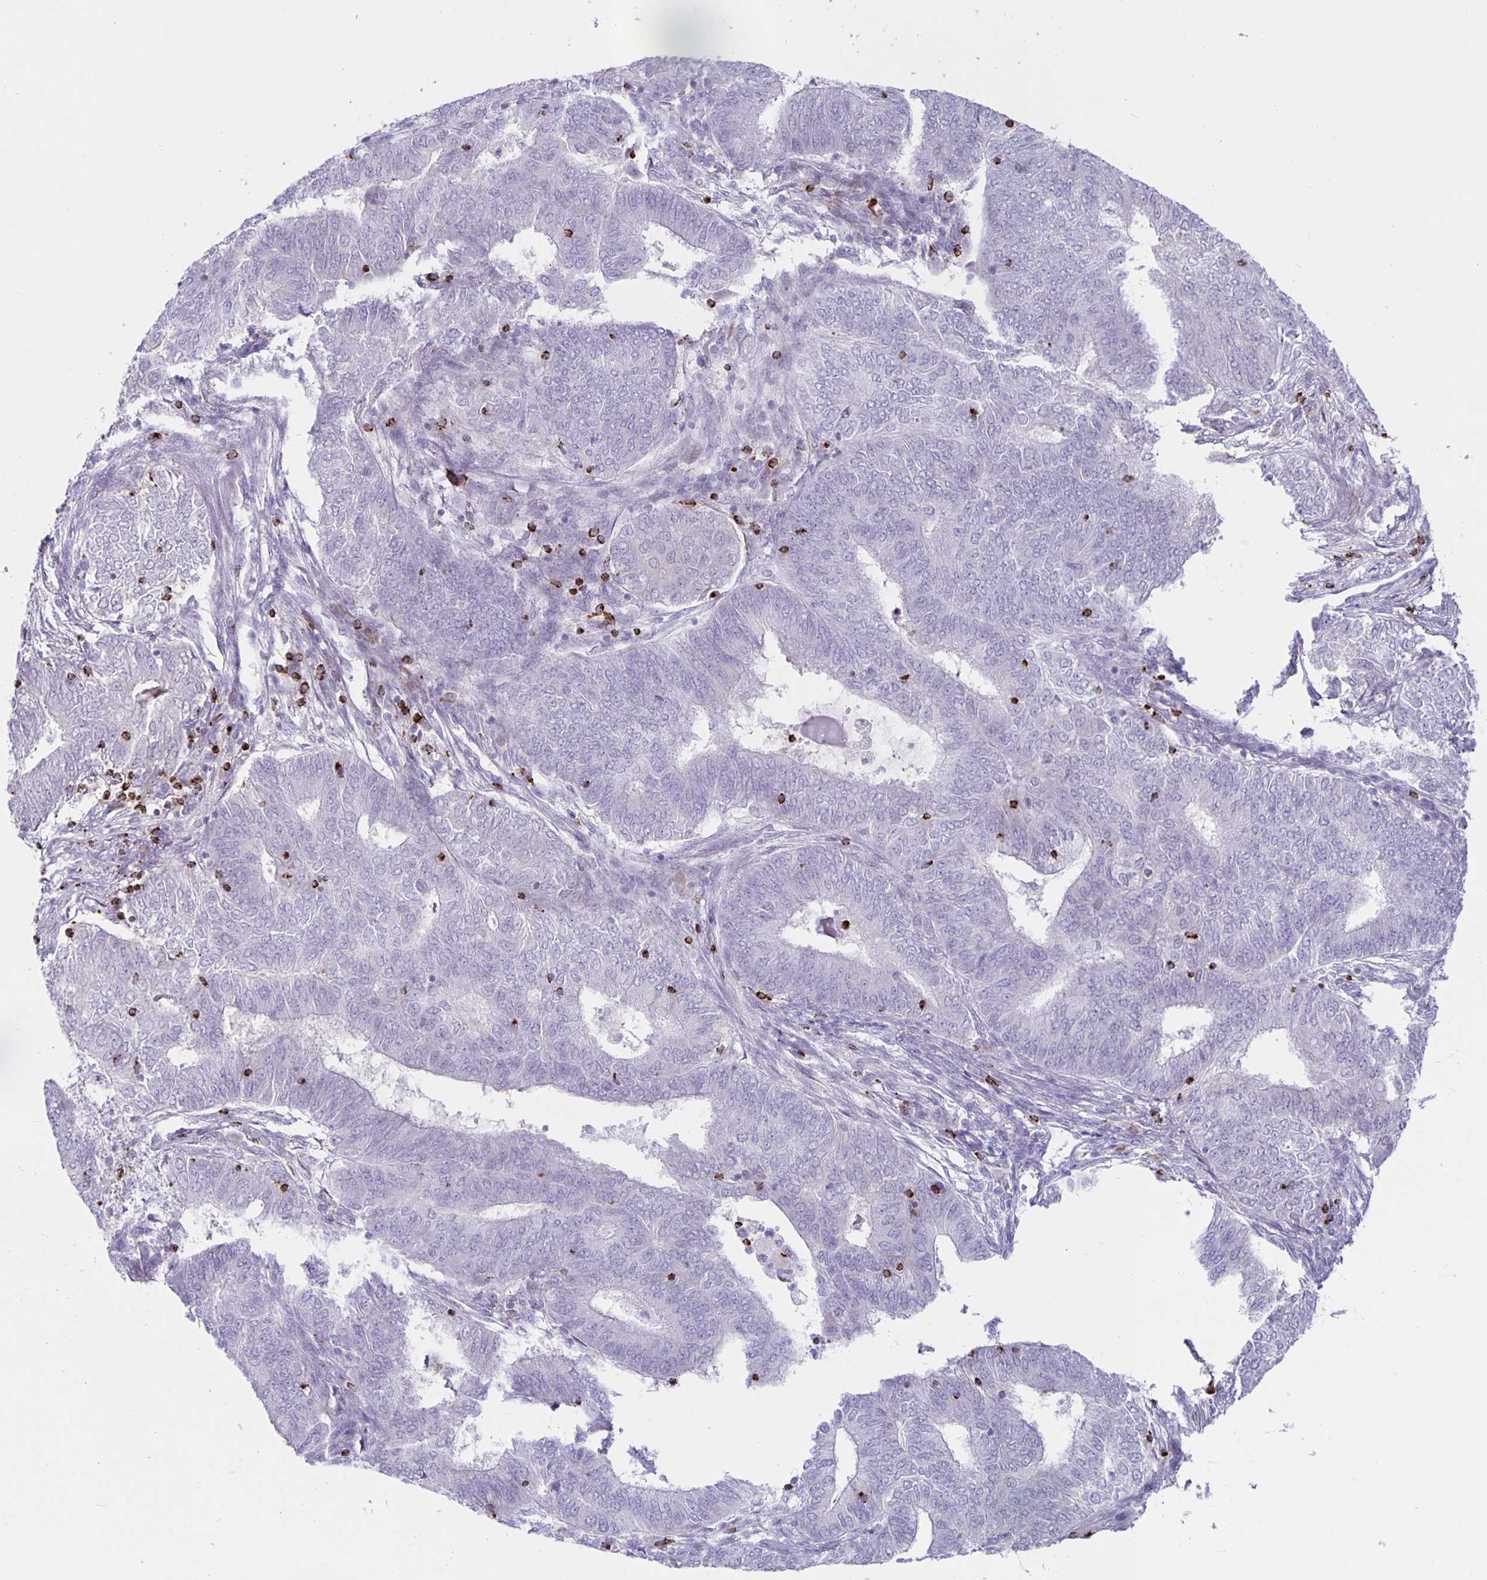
{"staining": {"intensity": "negative", "quantity": "none", "location": "none"}, "tissue": "endometrial cancer", "cell_type": "Tumor cells", "image_type": "cancer", "snomed": [{"axis": "morphology", "description": "Adenocarcinoma, NOS"}, {"axis": "topography", "description": "Endometrium"}], "caption": "Immunohistochemical staining of human endometrial adenocarcinoma exhibits no significant expression in tumor cells.", "gene": "GZMK", "patient": {"sex": "female", "age": 62}}